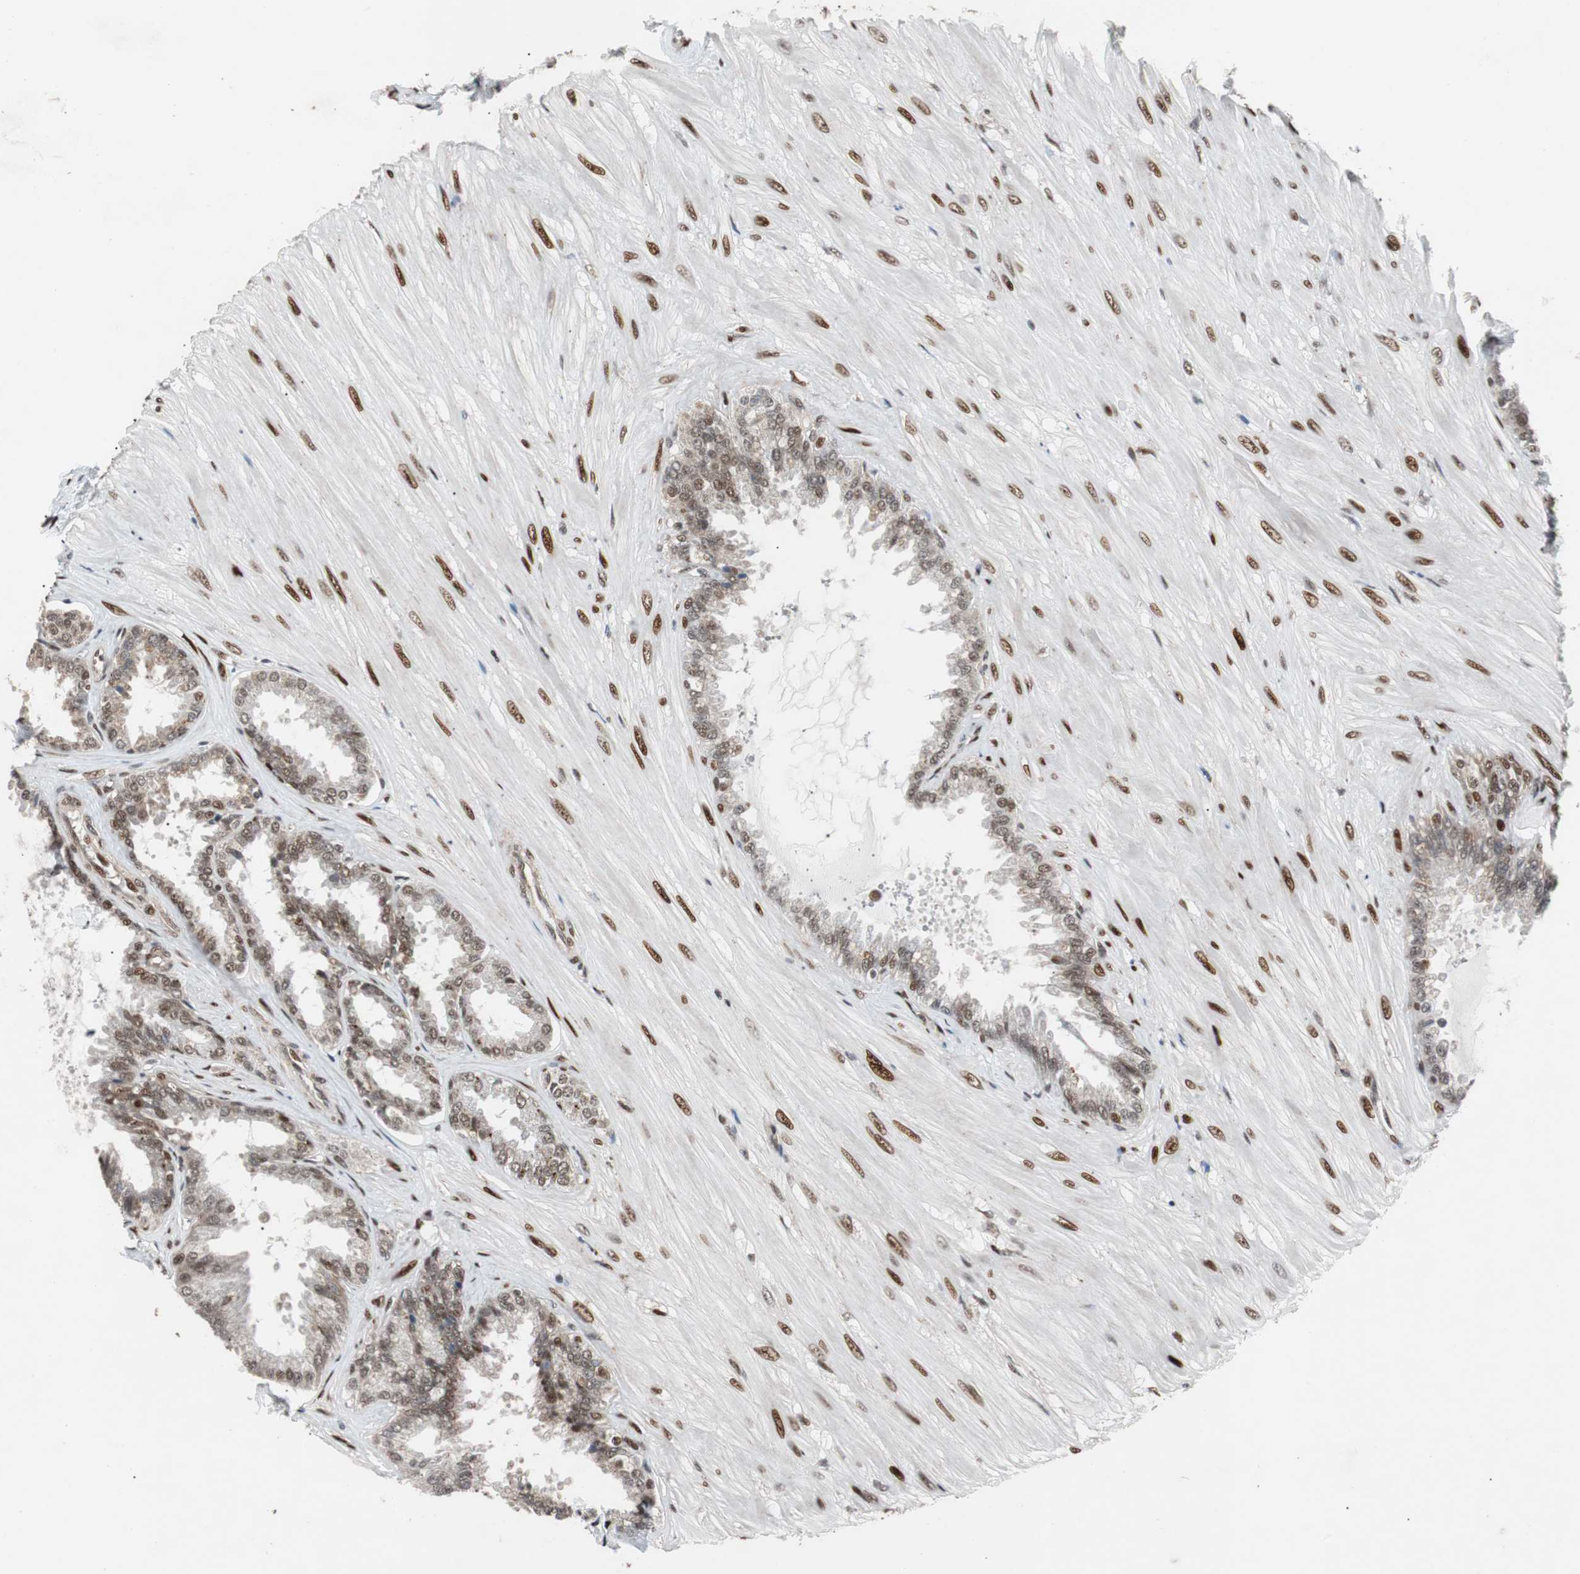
{"staining": {"intensity": "moderate", "quantity": ">75%", "location": "nuclear"}, "tissue": "seminal vesicle", "cell_type": "Glandular cells", "image_type": "normal", "snomed": [{"axis": "morphology", "description": "Normal tissue, NOS"}, {"axis": "topography", "description": "Seminal veicle"}], "caption": "Protein staining of unremarkable seminal vesicle displays moderate nuclear positivity in approximately >75% of glandular cells.", "gene": "NBL1", "patient": {"sex": "male", "age": 46}}